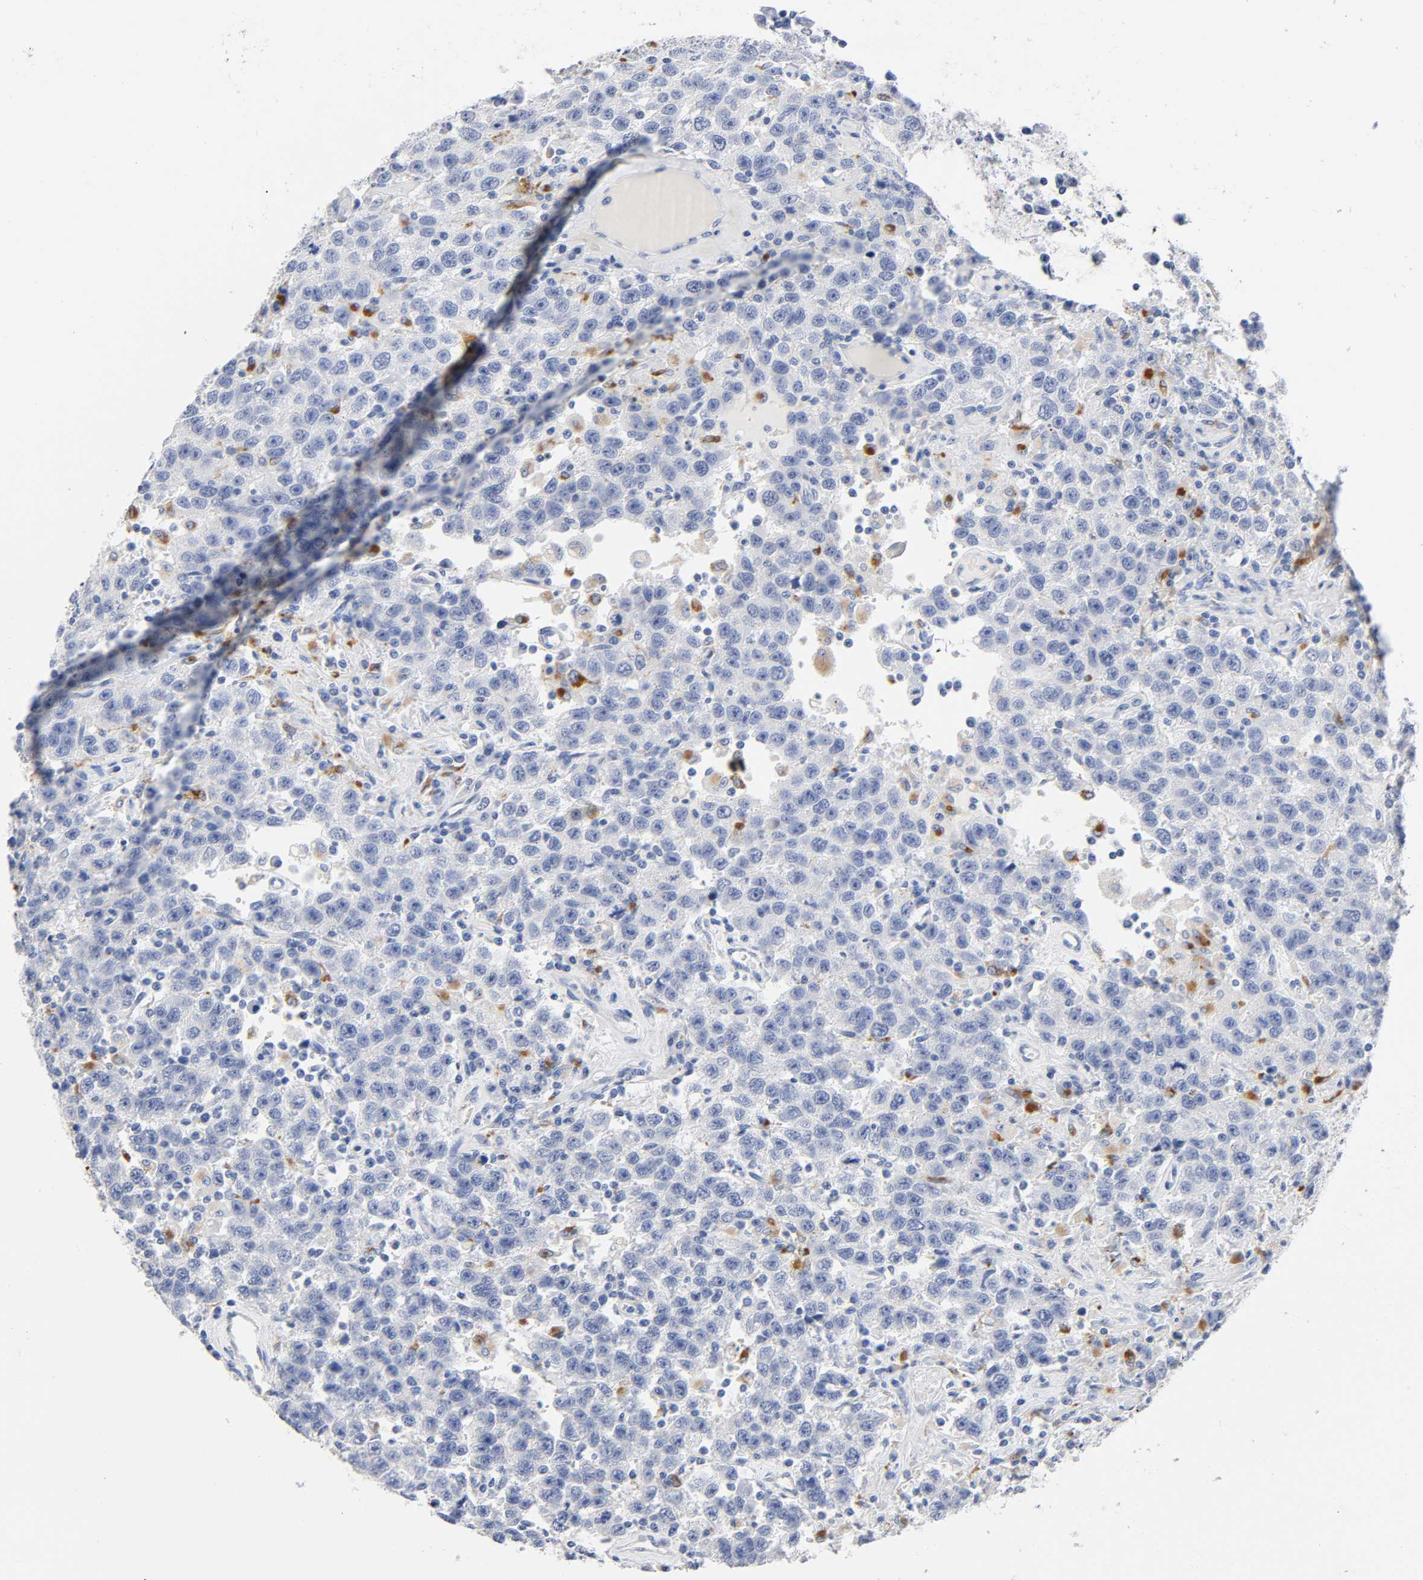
{"staining": {"intensity": "negative", "quantity": "none", "location": "none"}, "tissue": "testis cancer", "cell_type": "Tumor cells", "image_type": "cancer", "snomed": [{"axis": "morphology", "description": "Seminoma, NOS"}, {"axis": "topography", "description": "Testis"}], "caption": "Immunohistochemistry (IHC) histopathology image of neoplastic tissue: human testis cancer stained with DAB demonstrates no significant protein staining in tumor cells.", "gene": "PLP1", "patient": {"sex": "male", "age": 41}}